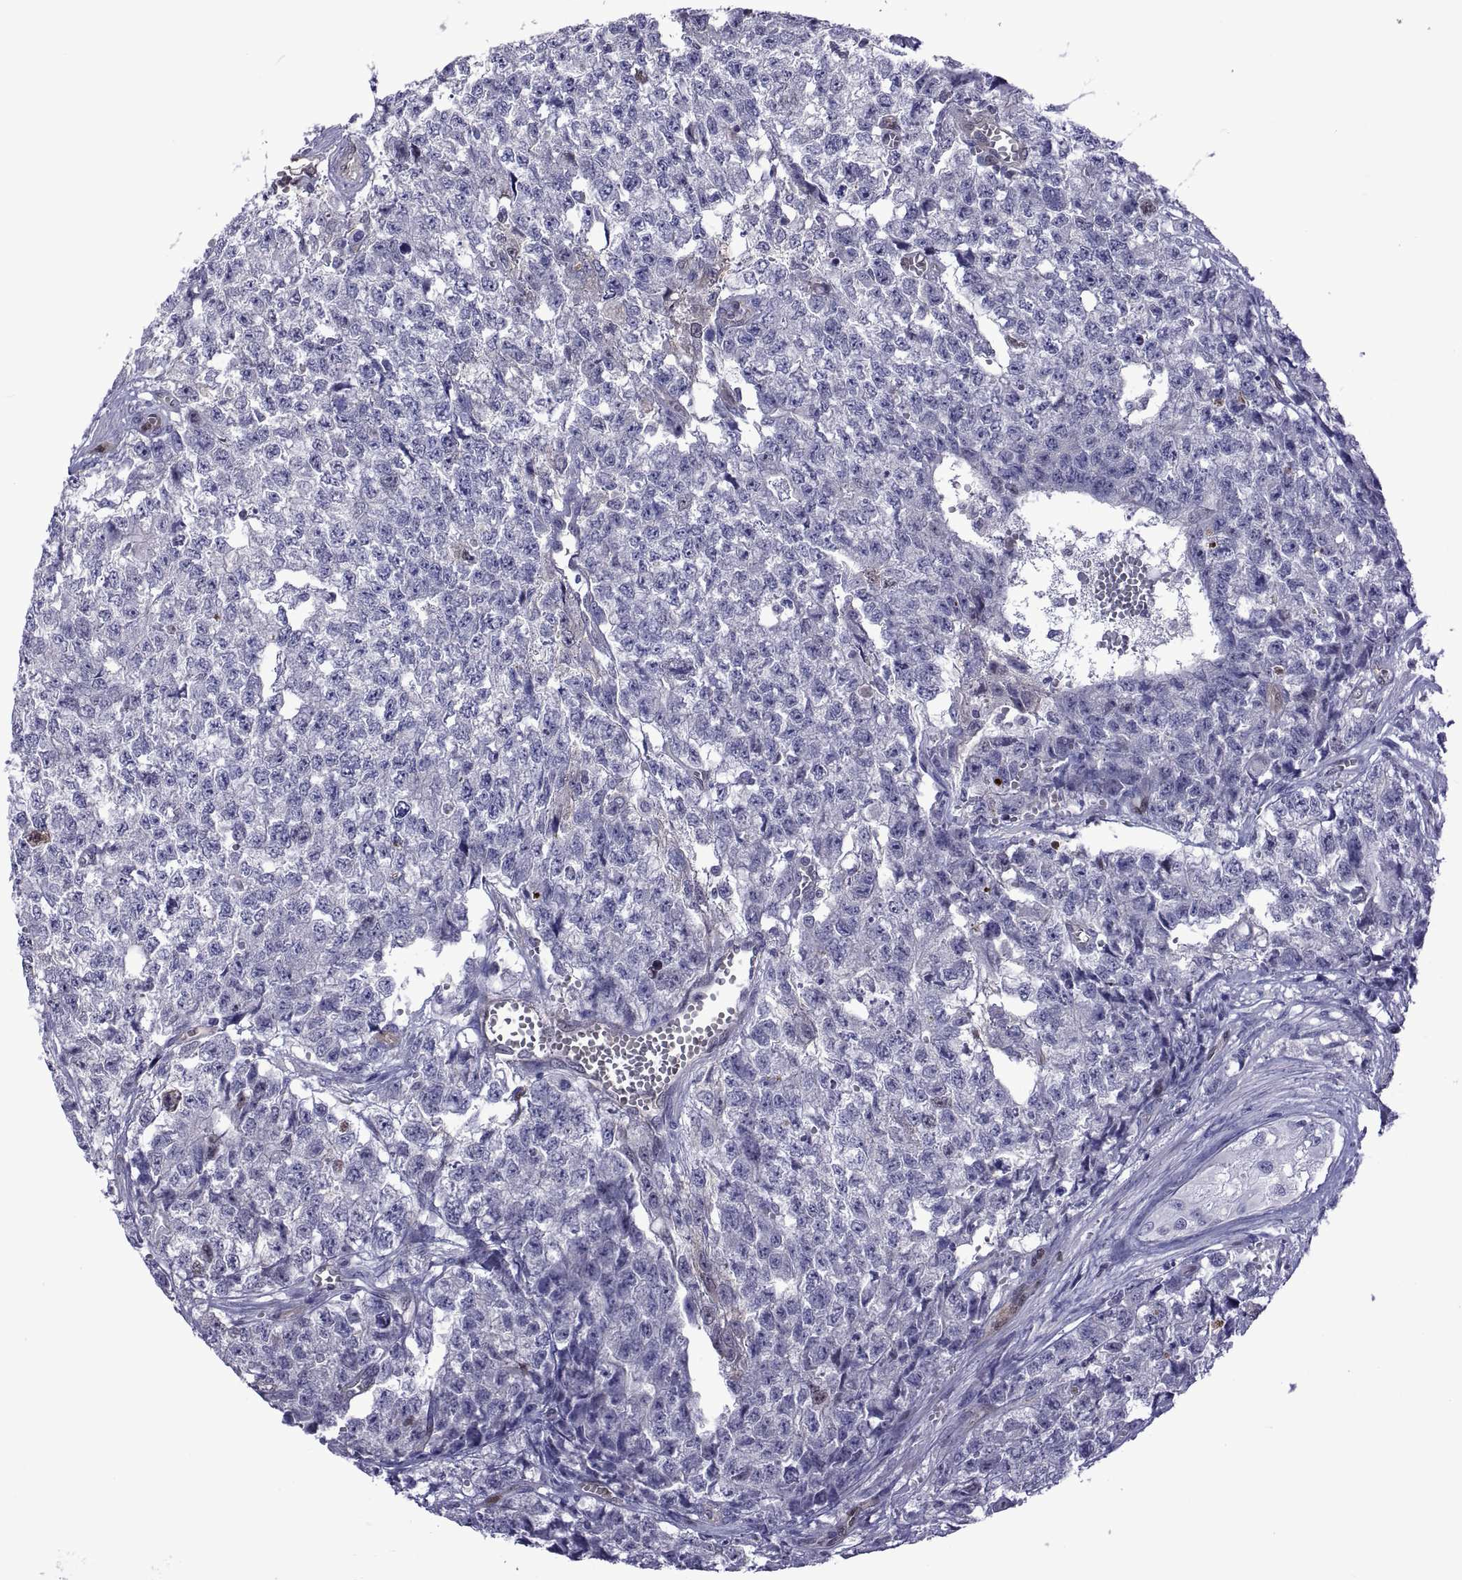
{"staining": {"intensity": "negative", "quantity": "none", "location": "none"}, "tissue": "testis cancer", "cell_type": "Tumor cells", "image_type": "cancer", "snomed": [{"axis": "morphology", "description": "Seminoma, NOS"}, {"axis": "morphology", "description": "Carcinoma, Embryonal, NOS"}, {"axis": "topography", "description": "Testis"}], "caption": "Tumor cells show no significant expression in testis seminoma. The staining is performed using DAB brown chromogen with nuclei counter-stained in using hematoxylin.", "gene": "LCN9", "patient": {"sex": "male", "age": 22}}